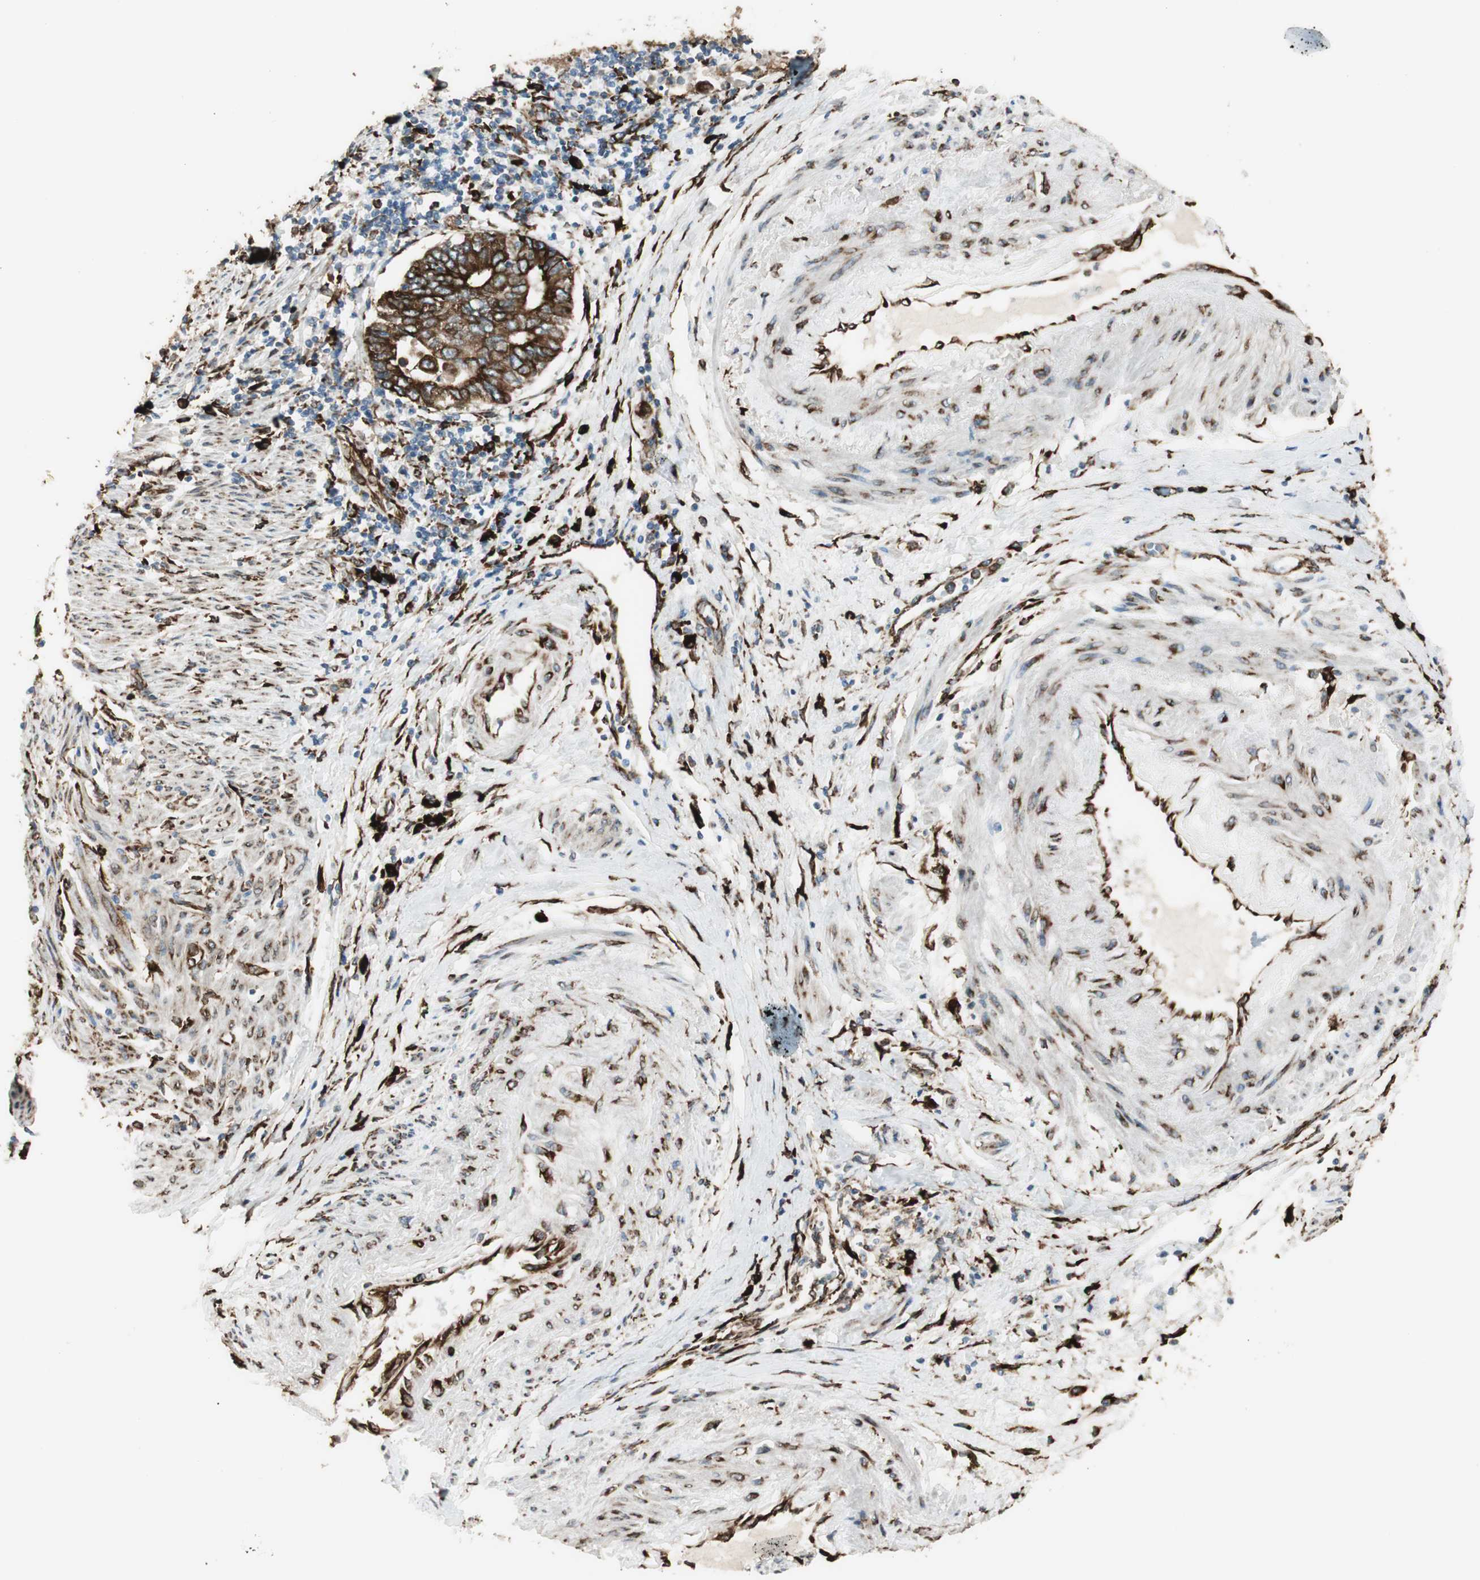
{"staining": {"intensity": "strong", "quantity": ">75%", "location": "cytoplasmic/membranous"}, "tissue": "endometrial cancer", "cell_type": "Tumor cells", "image_type": "cancer", "snomed": [{"axis": "morphology", "description": "Adenocarcinoma, NOS"}, {"axis": "topography", "description": "Uterus"}, {"axis": "topography", "description": "Endometrium"}], "caption": "The histopathology image demonstrates staining of adenocarcinoma (endometrial), revealing strong cytoplasmic/membranous protein positivity (brown color) within tumor cells. Using DAB (3,3'-diaminobenzidine) (brown) and hematoxylin (blue) stains, captured at high magnification using brightfield microscopy.", "gene": "RRBP1", "patient": {"sex": "female", "age": 70}}